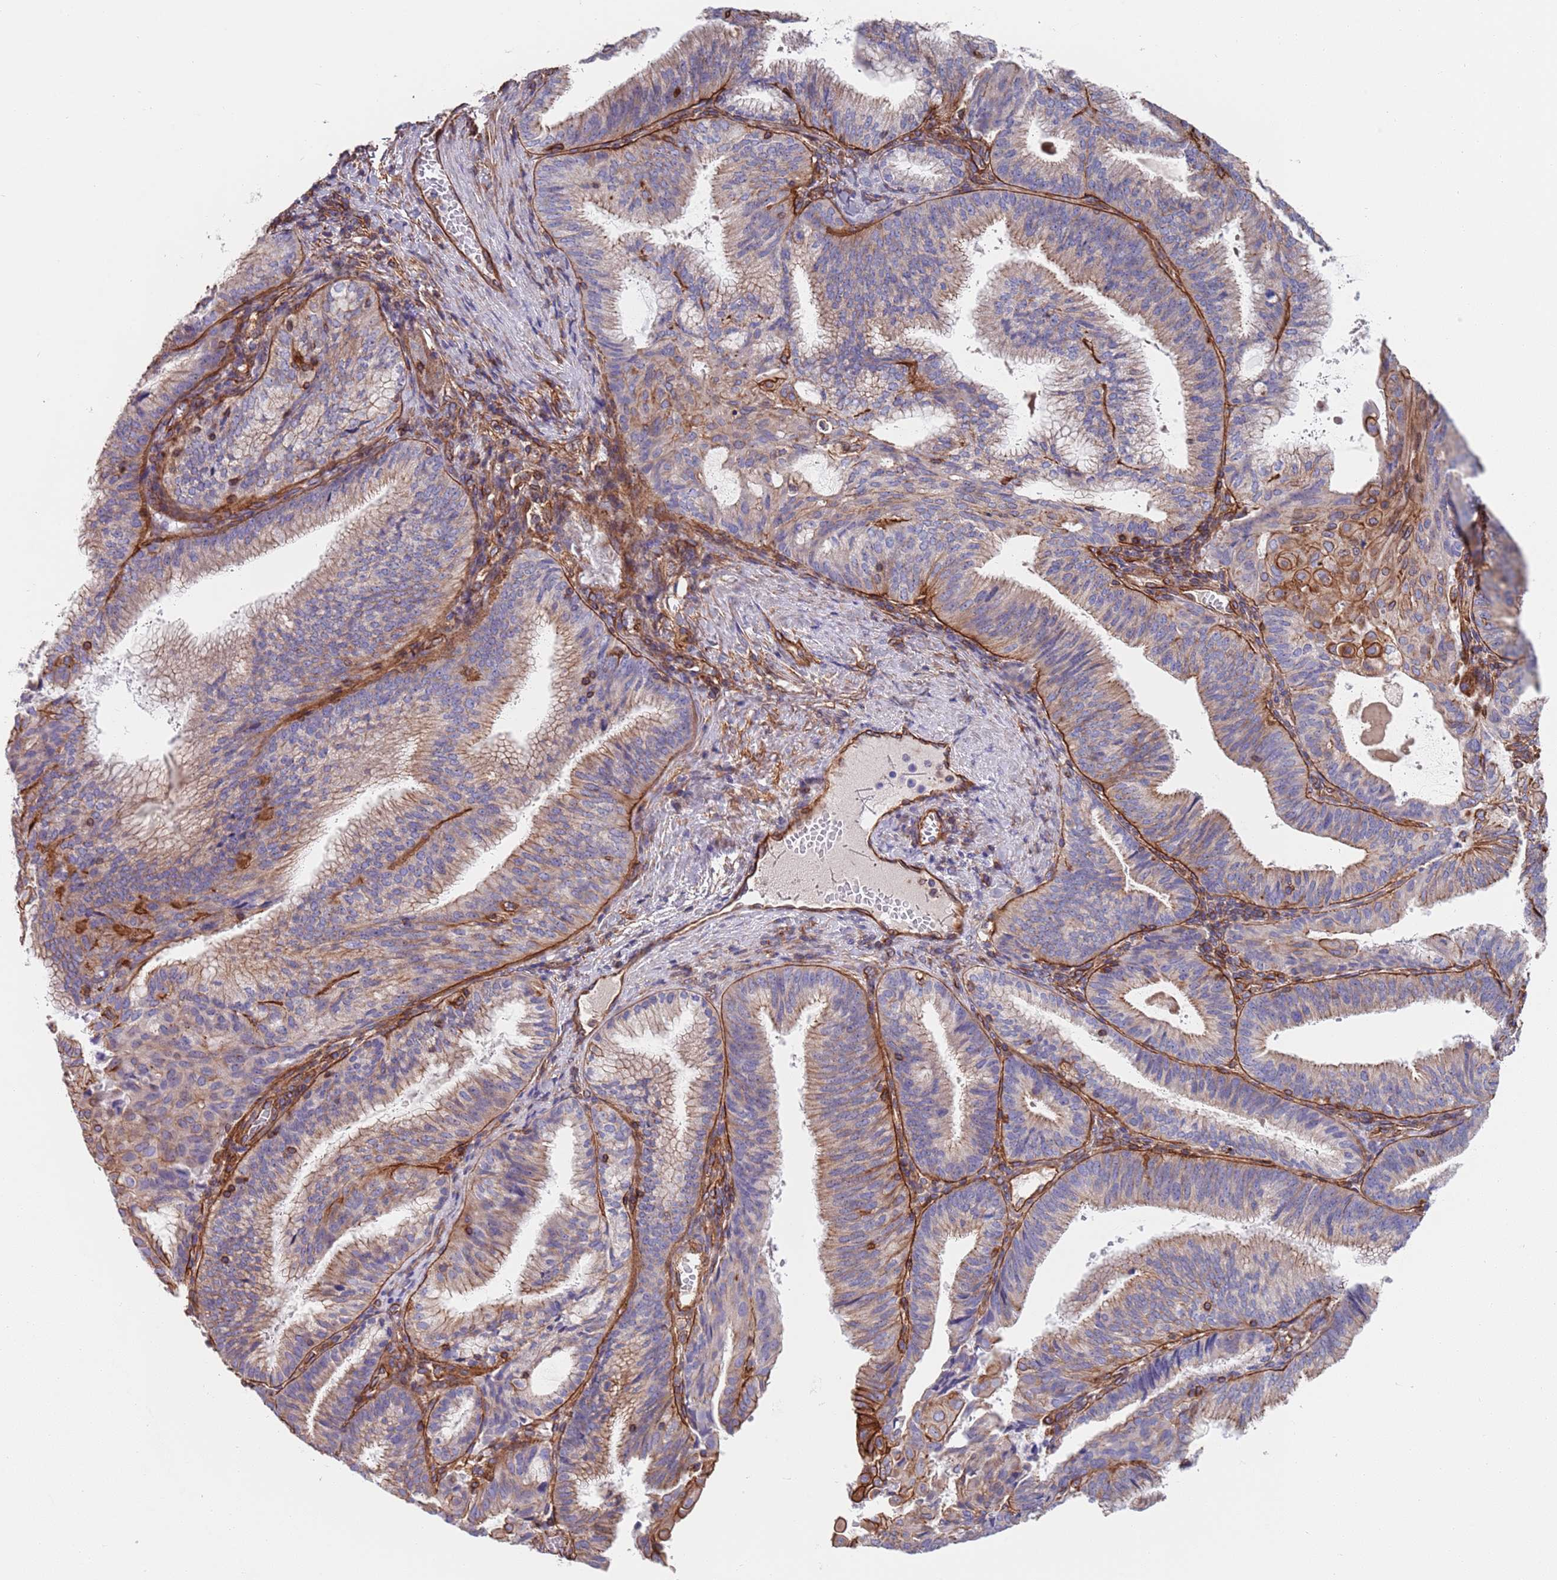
{"staining": {"intensity": "weak", "quantity": "<25%", "location": "cytoplasmic/membranous"}, "tissue": "endometrial cancer", "cell_type": "Tumor cells", "image_type": "cancer", "snomed": [{"axis": "morphology", "description": "Adenocarcinoma, NOS"}, {"axis": "topography", "description": "Endometrium"}], "caption": "The micrograph reveals no staining of tumor cells in endometrial cancer (adenocarcinoma).", "gene": "JAKMIP2", "patient": {"sex": "female", "age": 49}}